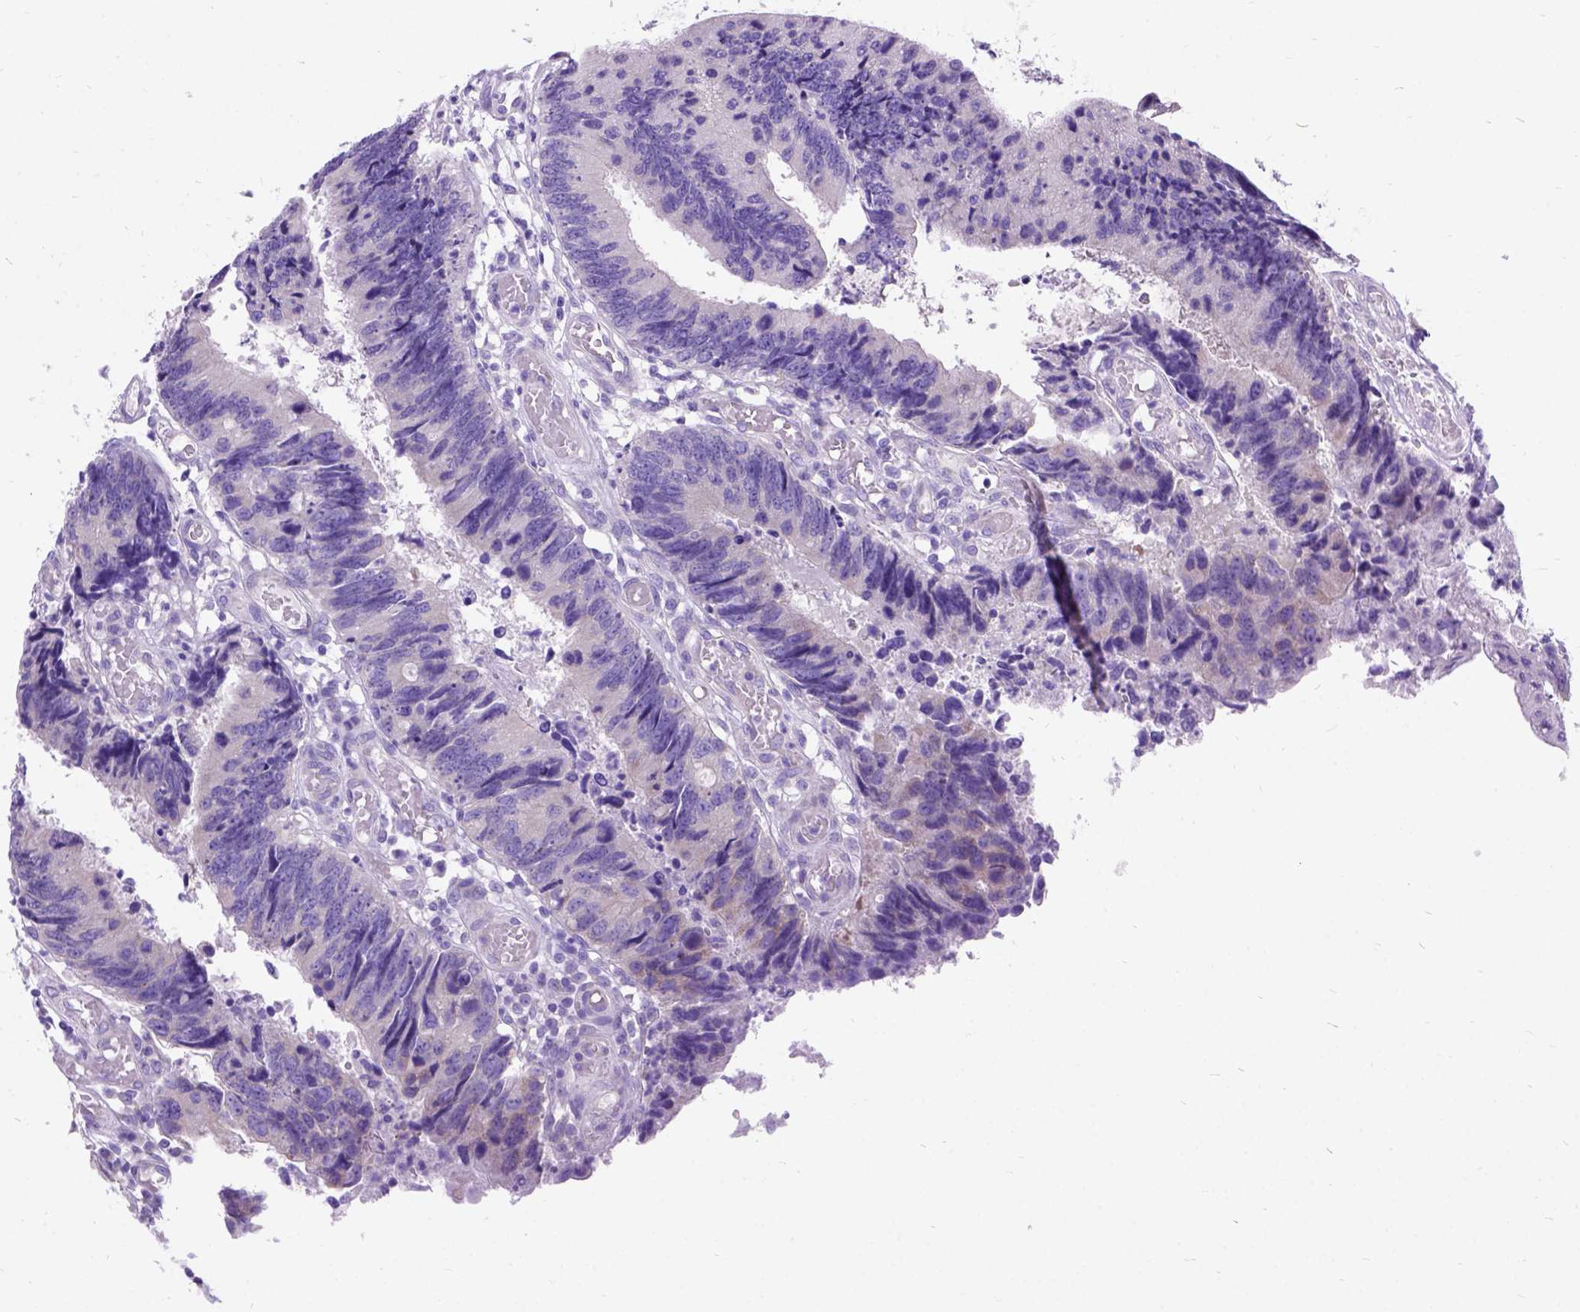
{"staining": {"intensity": "negative", "quantity": "none", "location": "none"}, "tissue": "colorectal cancer", "cell_type": "Tumor cells", "image_type": "cancer", "snomed": [{"axis": "morphology", "description": "Adenocarcinoma, NOS"}, {"axis": "topography", "description": "Colon"}], "caption": "Tumor cells show no significant expression in colorectal adenocarcinoma.", "gene": "CFAP54", "patient": {"sex": "female", "age": 67}}